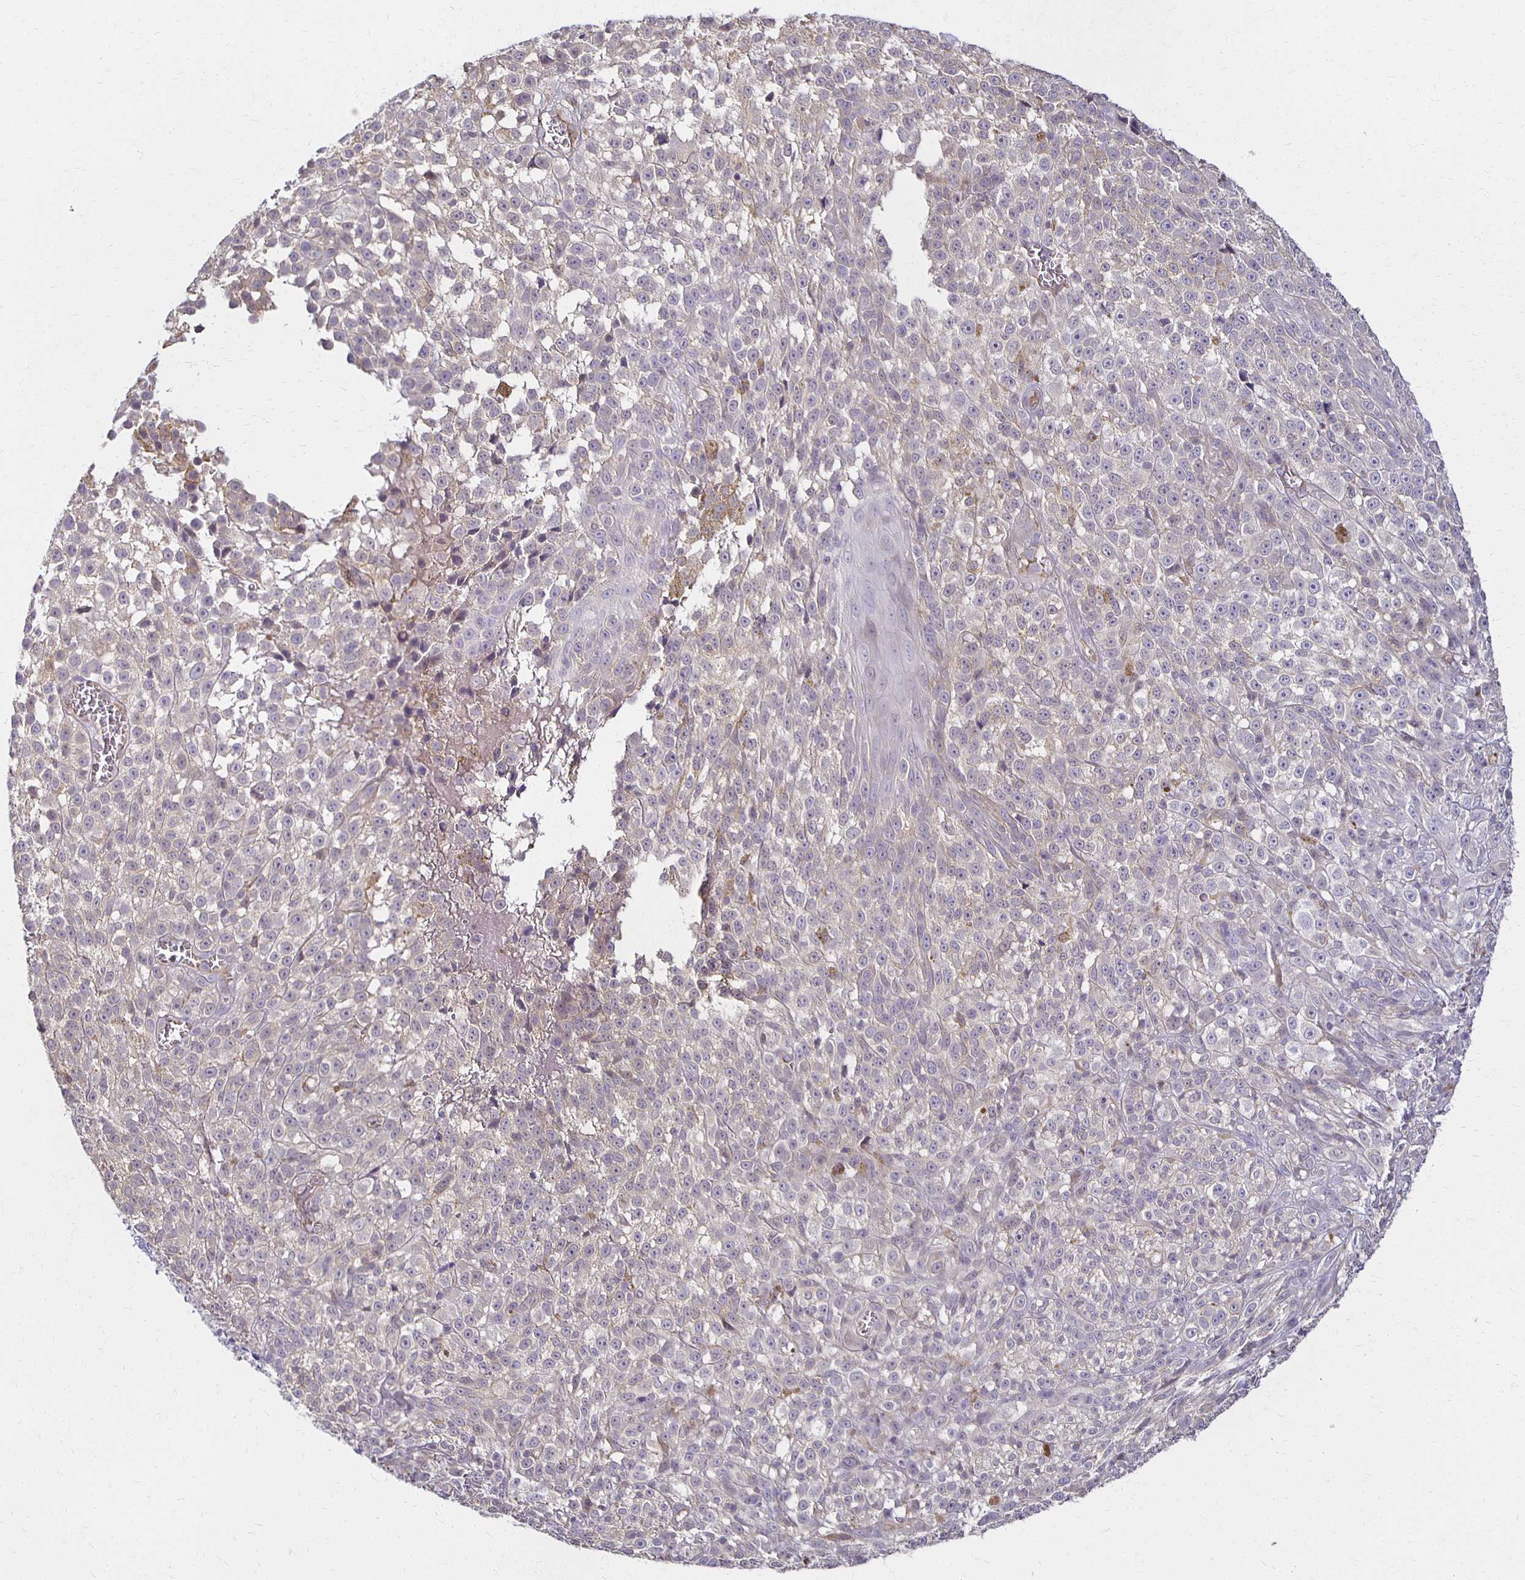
{"staining": {"intensity": "negative", "quantity": "none", "location": "none"}, "tissue": "melanoma", "cell_type": "Tumor cells", "image_type": "cancer", "snomed": [{"axis": "morphology", "description": "Malignant melanoma, NOS"}, {"axis": "topography", "description": "Skin"}], "caption": "A micrograph of human melanoma is negative for staining in tumor cells. (DAB (3,3'-diaminobenzidine) immunohistochemistry (IHC), high magnification).", "gene": "GPX4", "patient": {"sex": "male", "age": 79}}